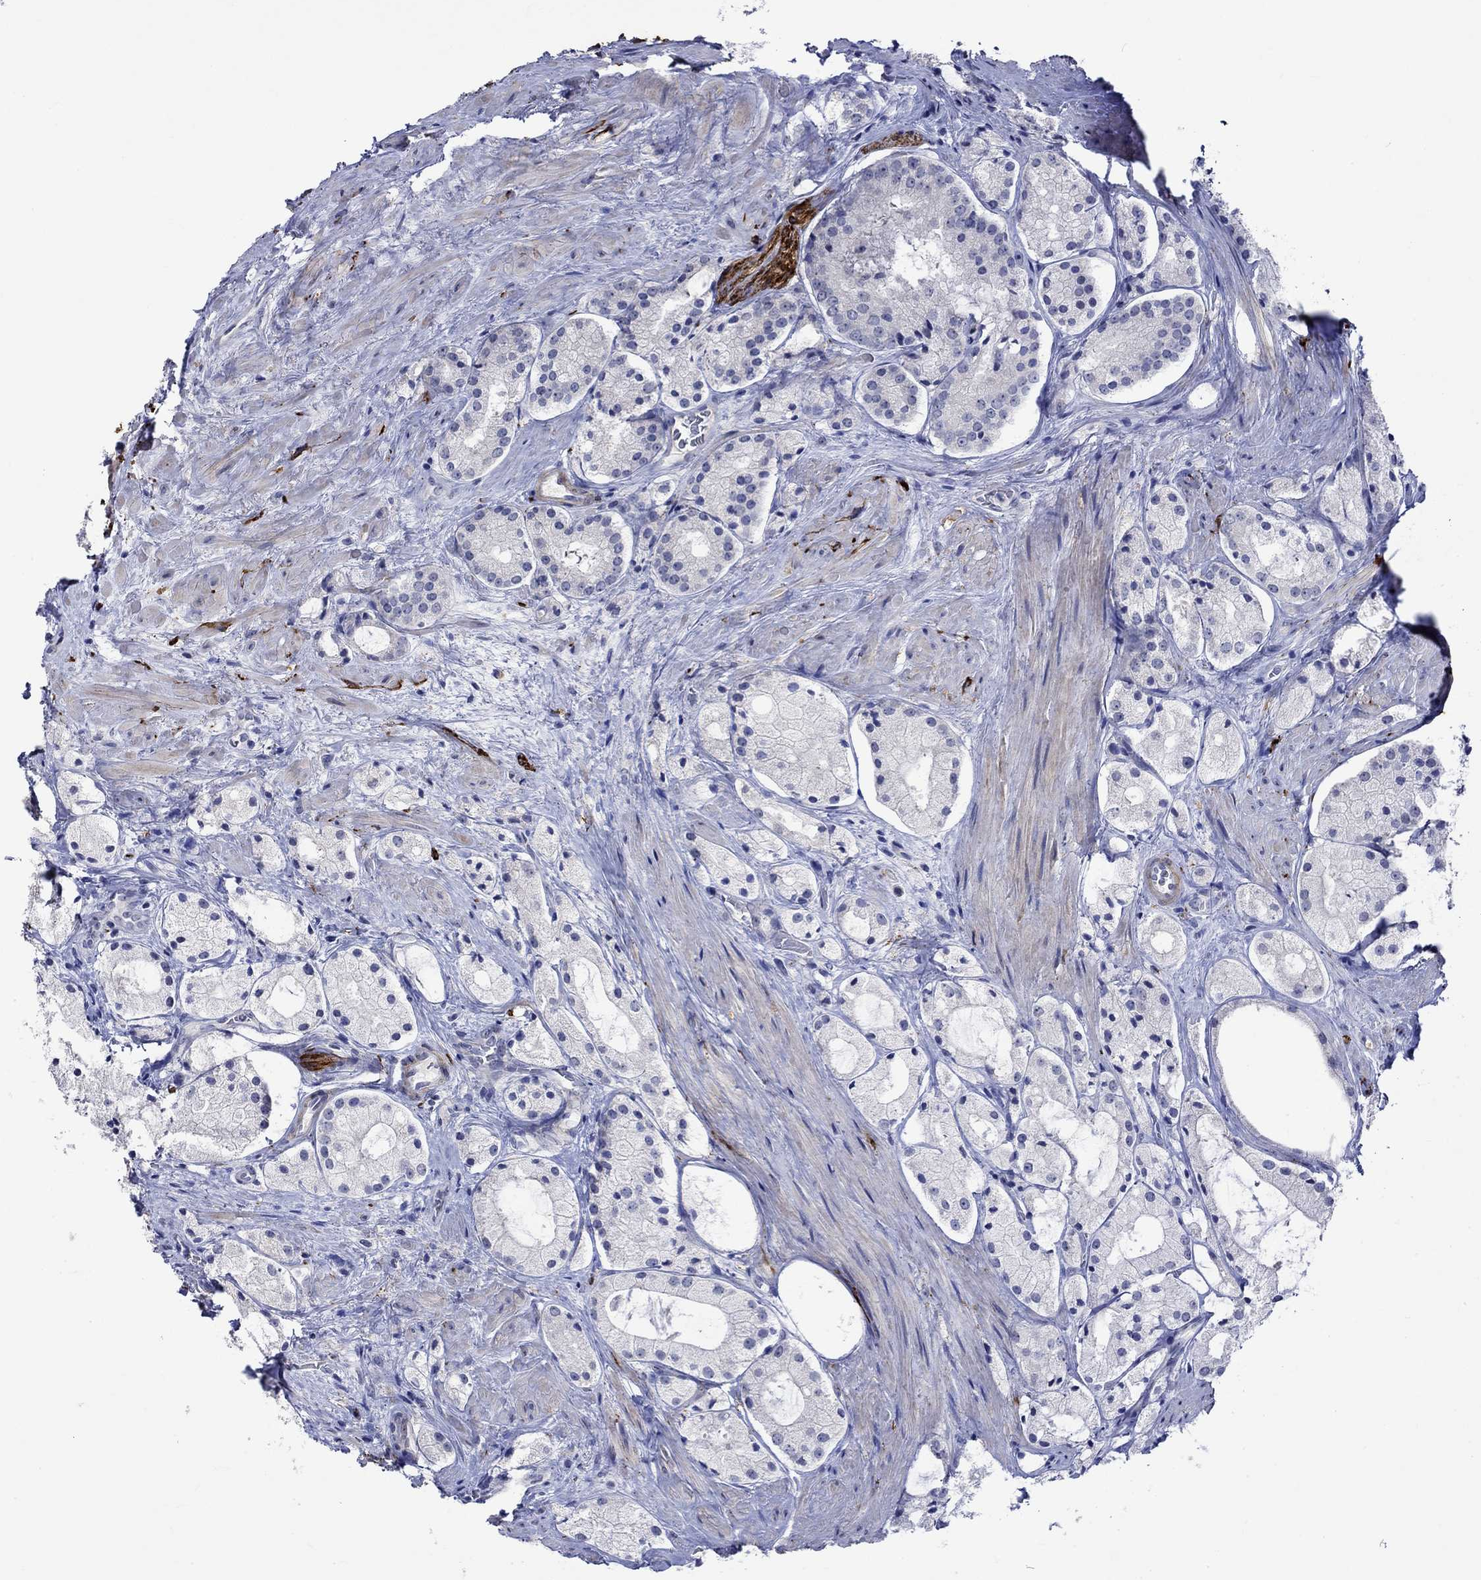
{"staining": {"intensity": "negative", "quantity": "none", "location": "none"}, "tissue": "prostate cancer", "cell_type": "Tumor cells", "image_type": "cancer", "snomed": [{"axis": "morphology", "description": "Adenocarcinoma, NOS"}, {"axis": "morphology", "description": "Adenocarcinoma, High grade"}, {"axis": "topography", "description": "Prostate"}], "caption": "DAB (3,3'-diaminobenzidine) immunohistochemical staining of adenocarcinoma (high-grade) (prostate) demonstrates no significant positivity in tumor cells.", "gene": "CRYAB", "patient": {"sex": "male", "age": 64}}